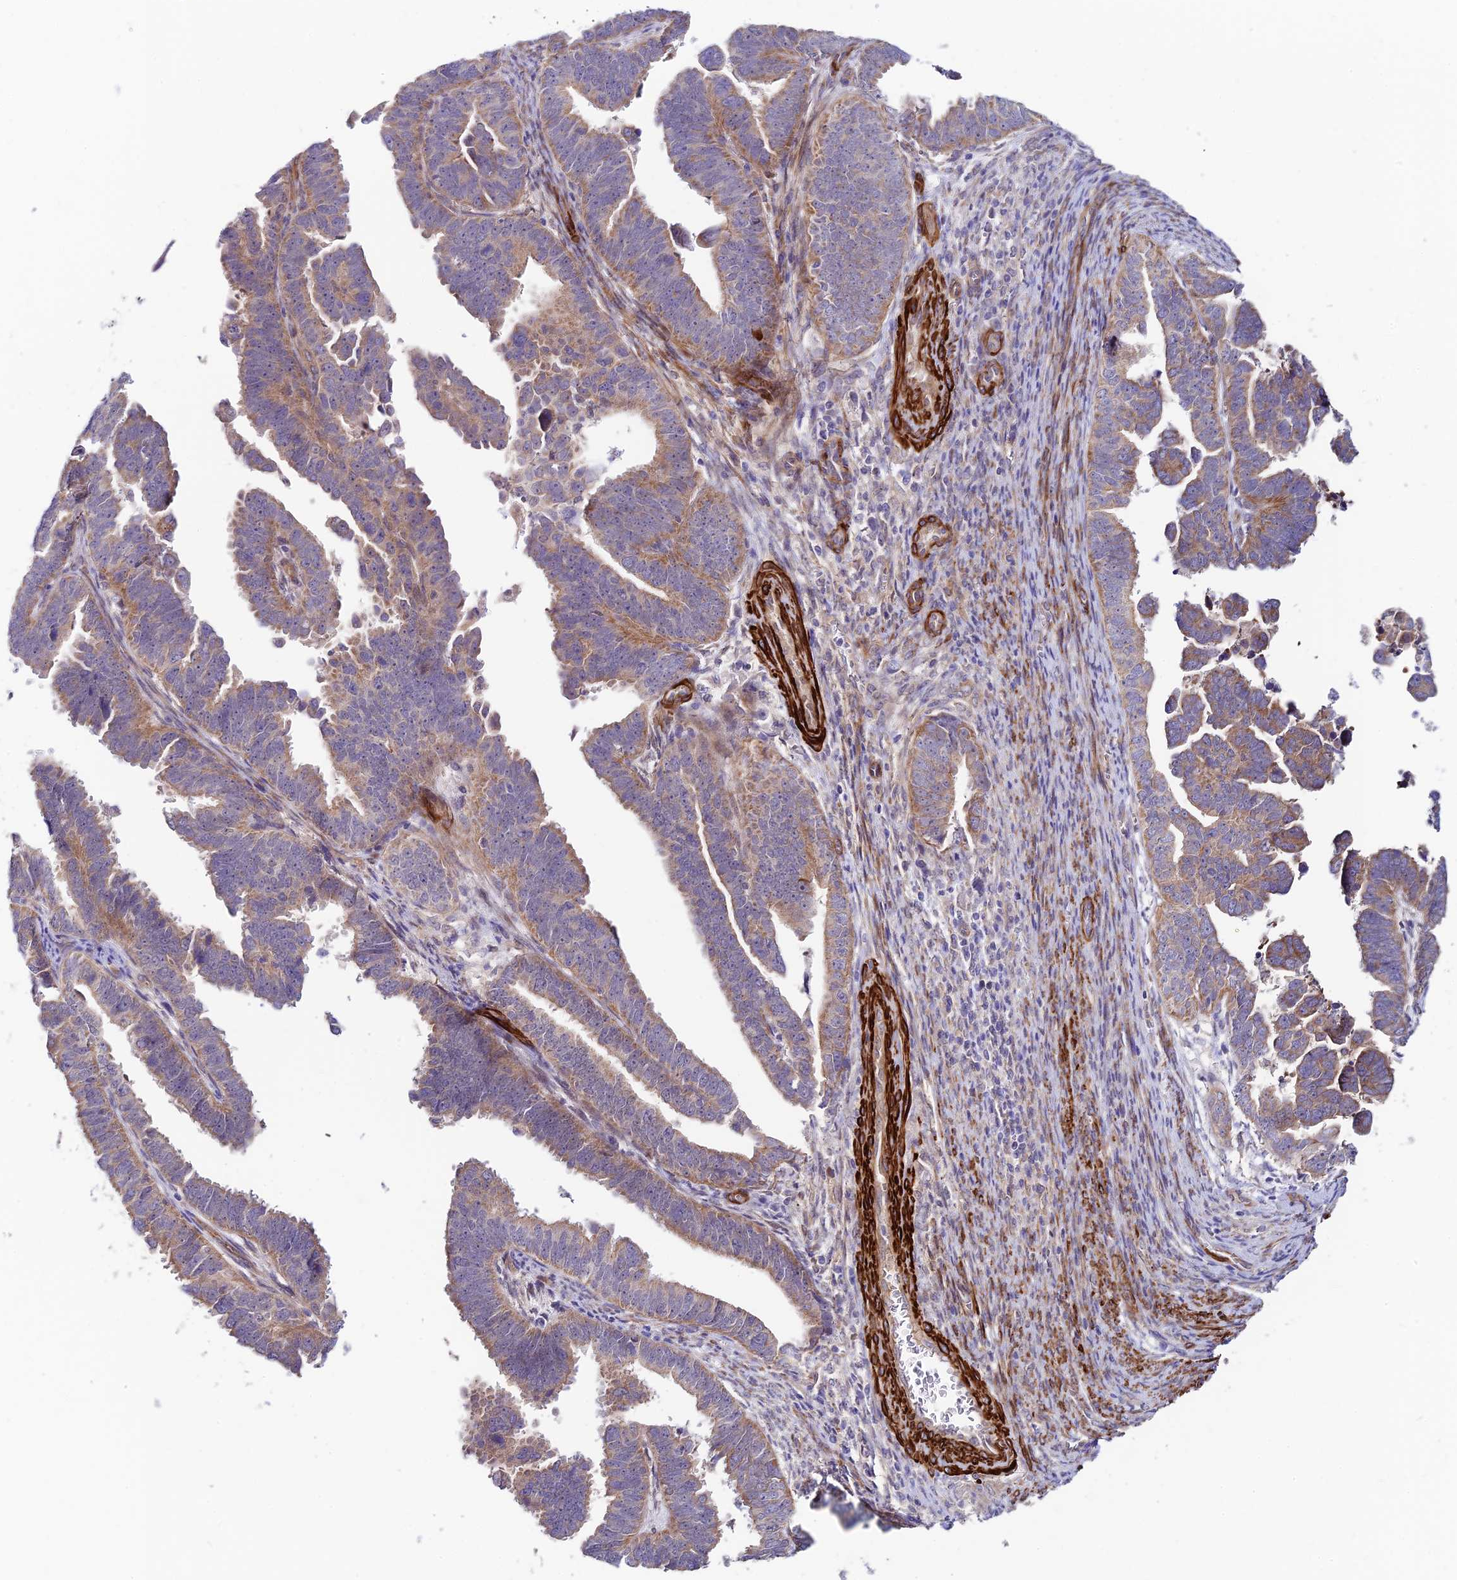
{"staining": {"intensity": "moderate", "quantity": ">75%", "location": "cytoplasmic/membranous"}, "tissue": "endometrial cancer", "cell_type": "Tumor cells", "image_type": "cancer", "snomed": [{"axis": "morphology", "description": "Adenocarcinoma, NOS"}, {"axis": "topography", "description": "Endometrium"}], "caption": "Protein staining of endometrial cancer (adenocarcinoma) tissue shows moderate cytoplasmic/membranous expression in about >75% of tumor cells. Using DAB (brown) and hematoxylin (blue) stains, captured at high magnification using brightfield microscopy.", "gene": "ANKRD50", "patient": {"sex": "female", "age": 75}}